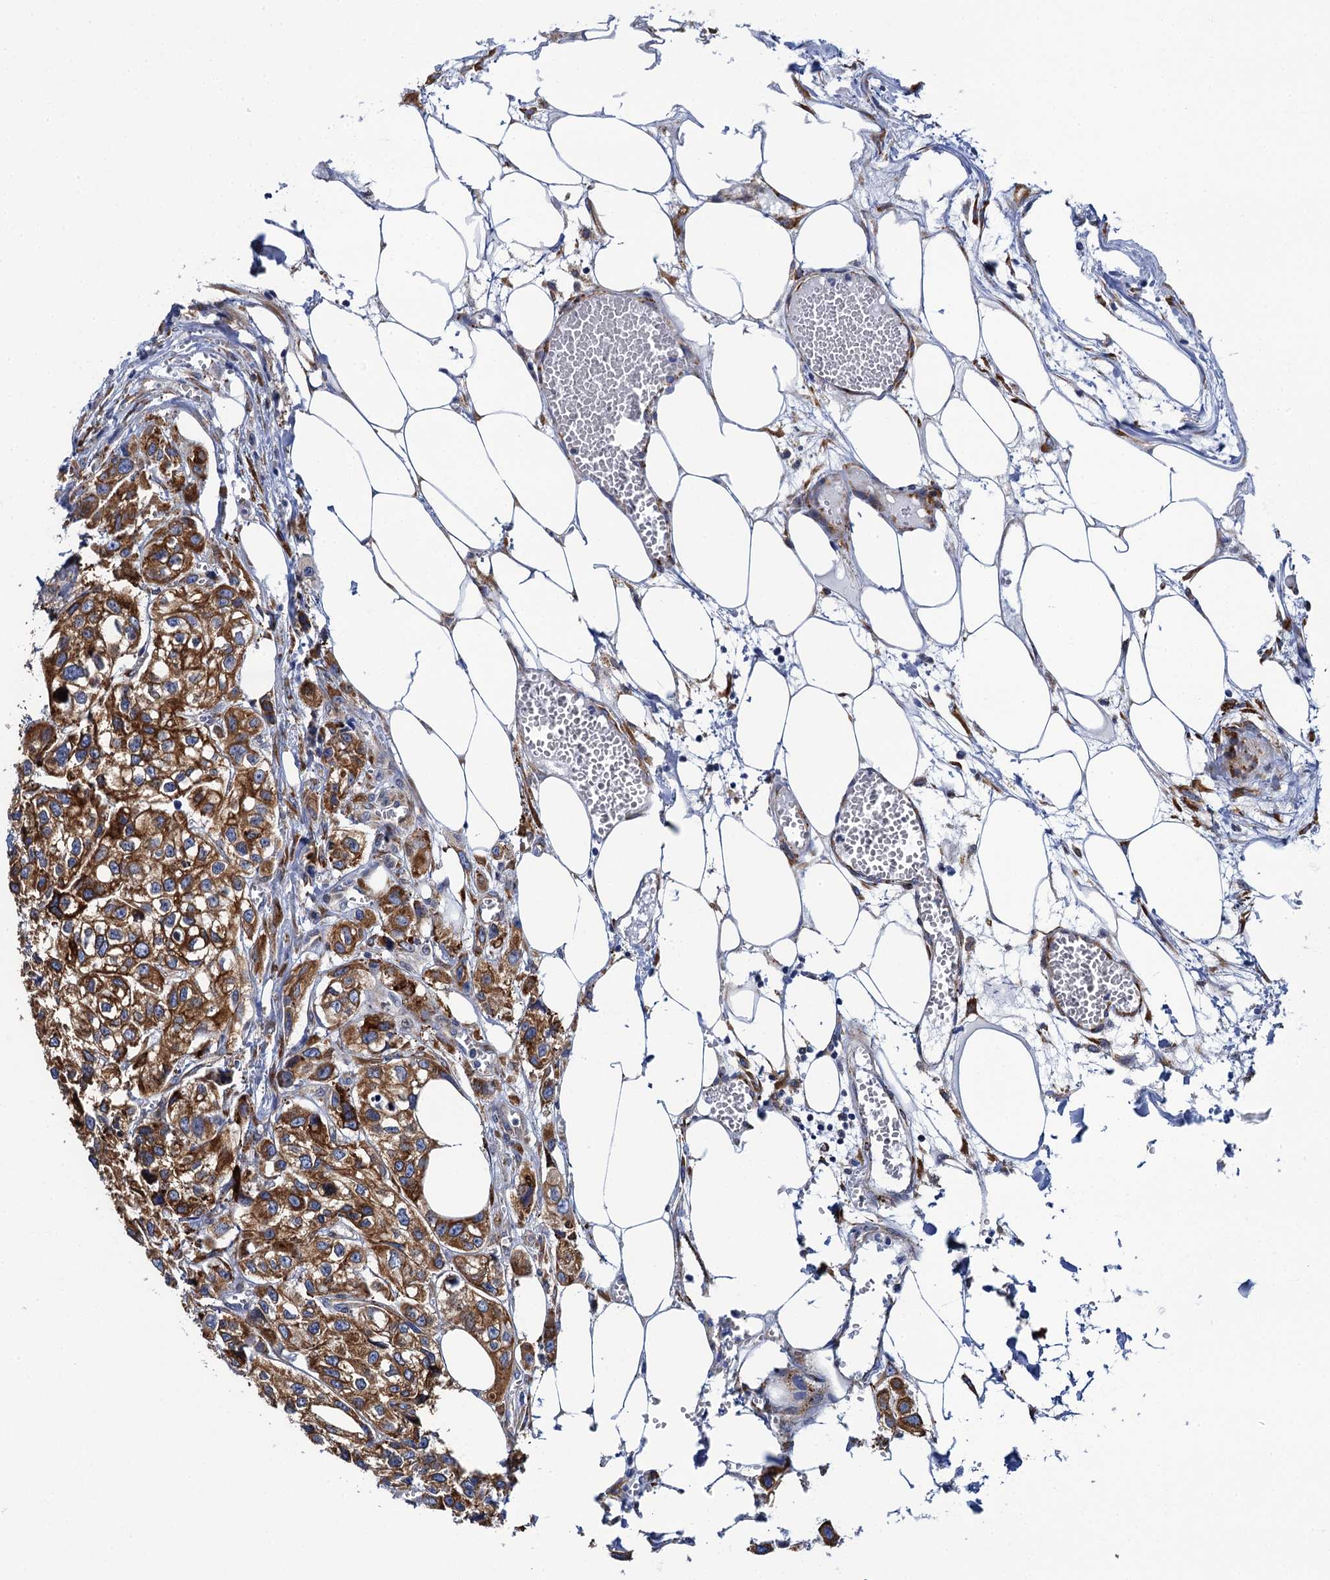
{"staining": {"intensity": "strong", "quantity": ">75%", "location": "cytoplasmic/membranous"}, "tissue": "urothelial cancer", "cell_type": "Tumor cells", "image_type": "cancer", "snomed": [{"axis": "morphology", "description": "Urothelial carcinoma, High grade"}, {"axis": "topography", "description": "Urinary bladder"}], "caption": "Protein analysis of urothelial carcinoma (high-grade) tissue demonstrates strong cytoplasmic/membranous staining in approximately >75% of tumor cells. (Stains: DAB in brown, nuclei in blue, Microscopy: brightfield microscopy at high magnification).", "gene": "POGLUT3", "patient": {"sex": "male", "age": 67}}